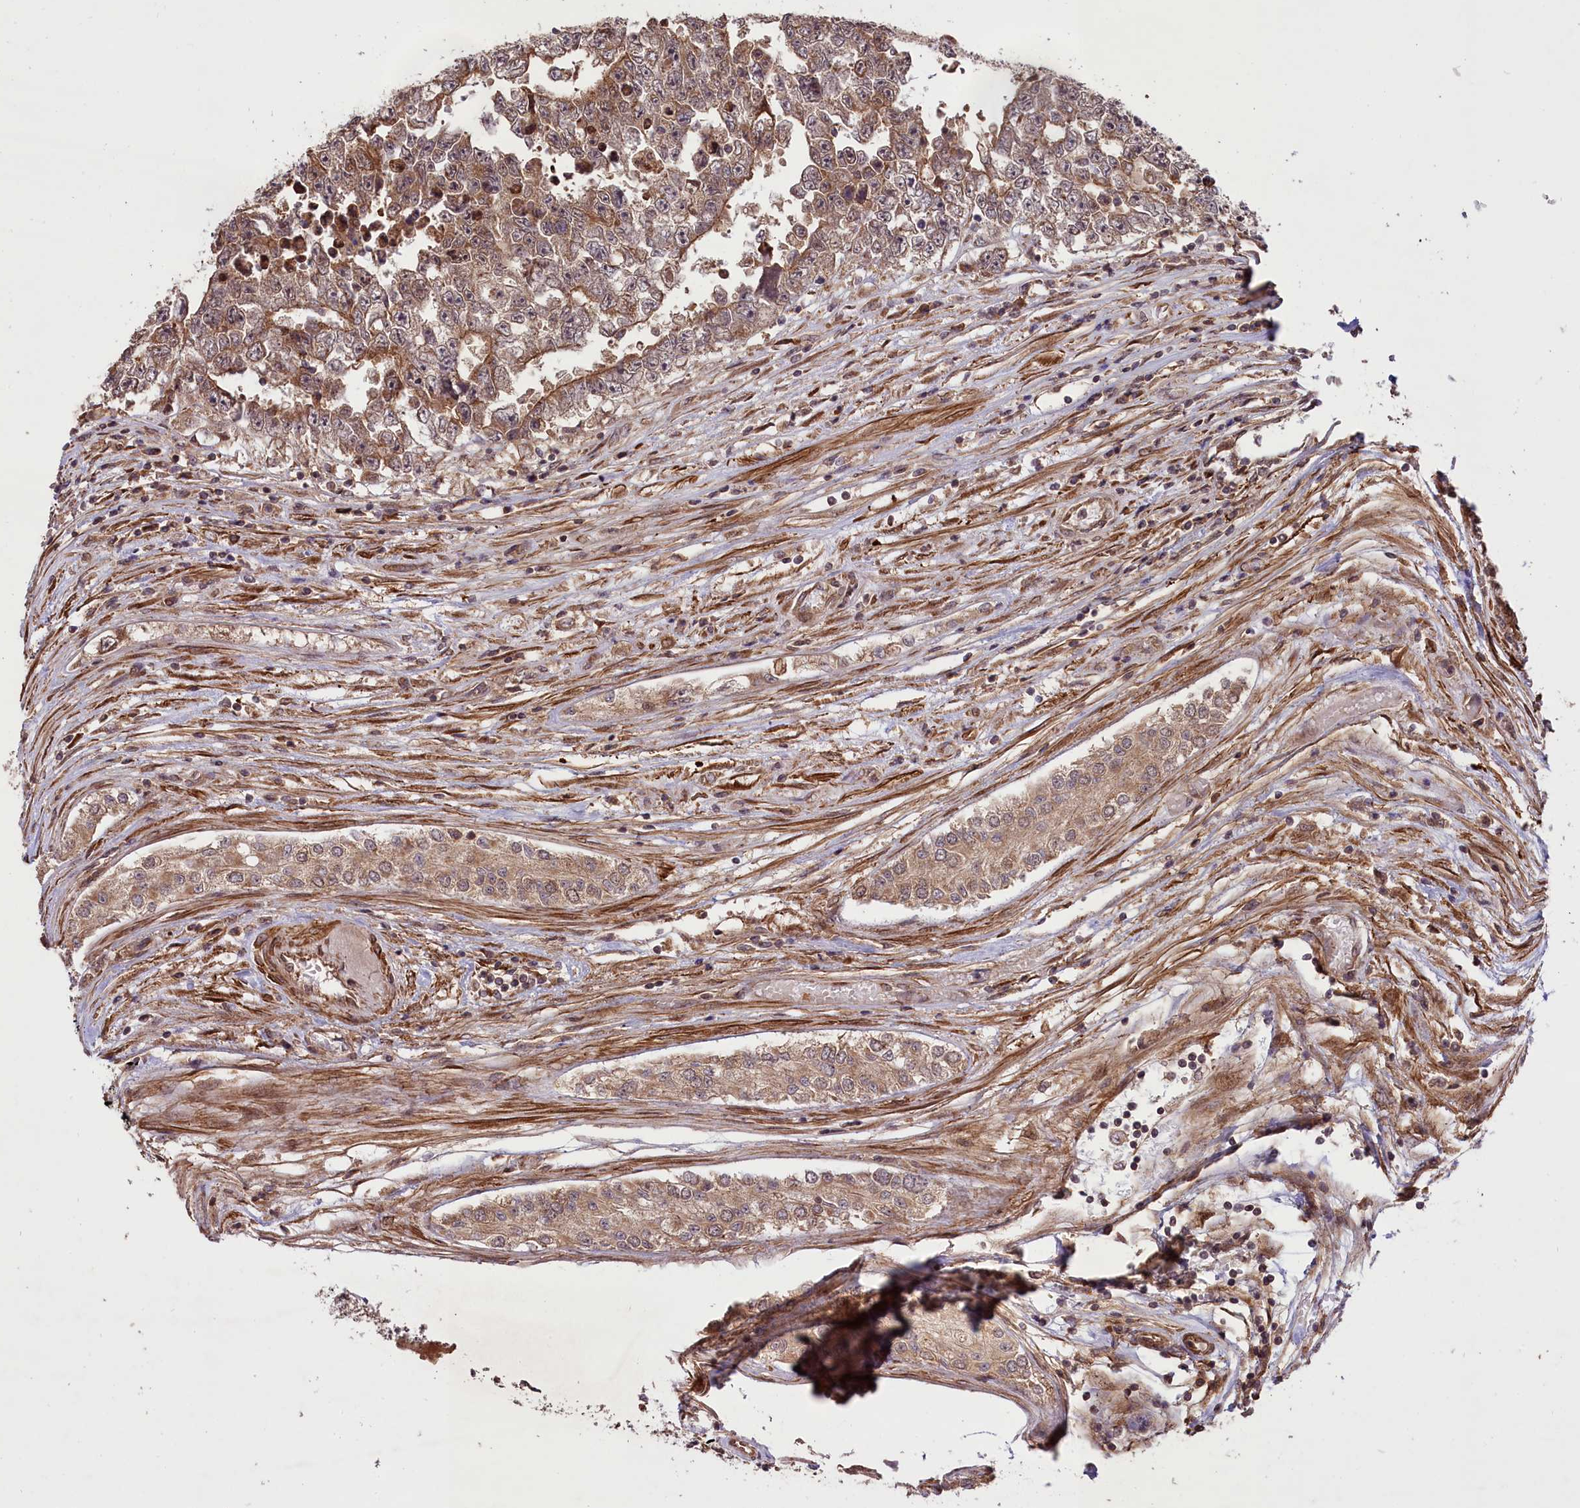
{"staining": {"intensity": "moderate", "quantity": ">75%", "location": "cytoplasmic/membranous"}, "tissue": "testis cancer", "cell_type": "Tumor cells", "image_type": "cancer", "snomed": [{"axis": "morphology", "description": "Carcinoma, Embryonal, NOS"}, {"axis": "topography", "description": "Testis"}], "caption": "Embryonal carcinoma (testis) stained with a protein marker demonstrates moderate staining in tumor cells.", "gene": "HDAC5", "patient": {"sex": "male", "age": 25}}